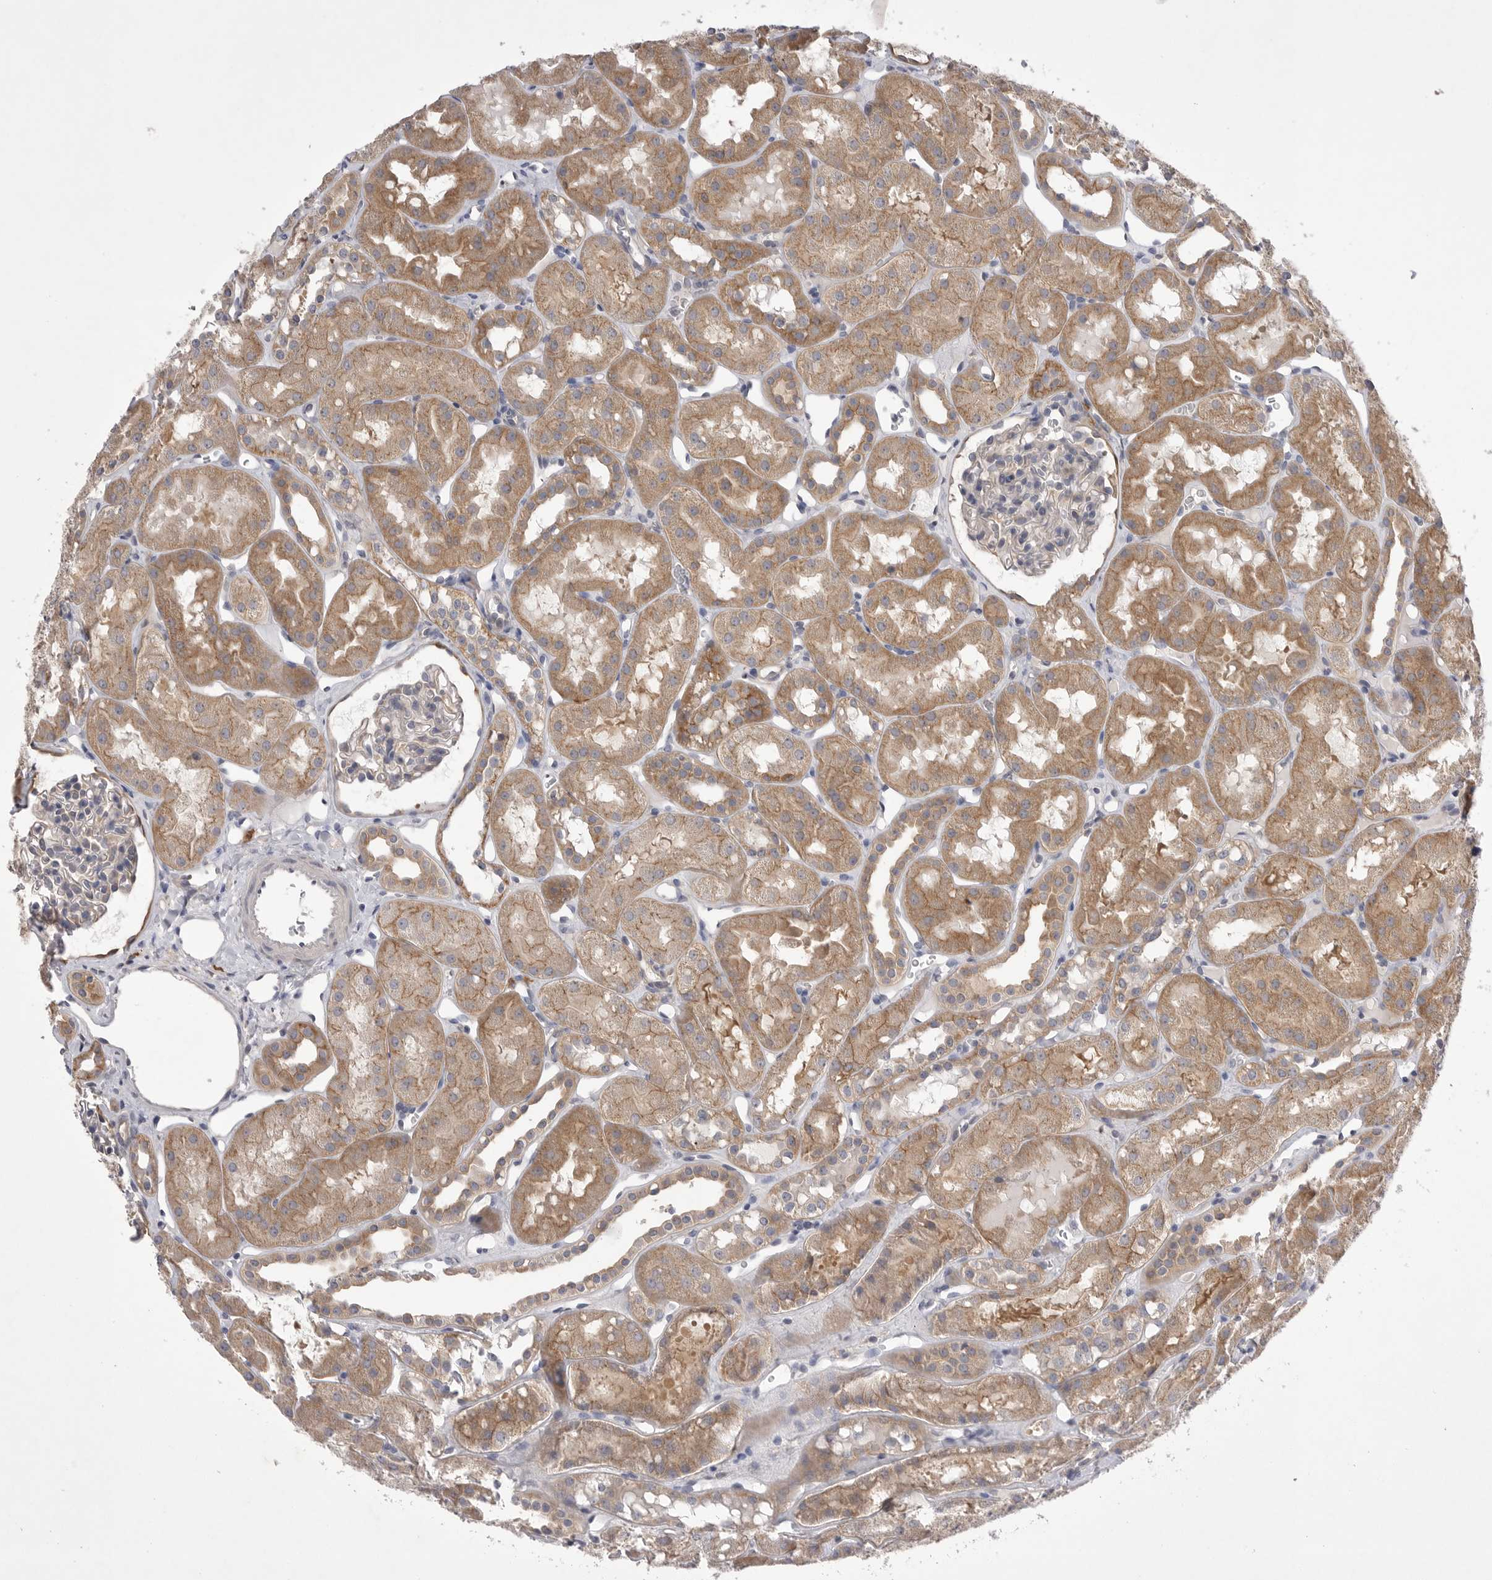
{"staining": {"intensity": "moderate", "quantity": "<25%", "location": "cytoplasmic/membranous"}, "tissue": "kidney", "cell_type": "Cells in glomeruli", "image_type": "normal", "snomed": [{"axis": "morphology", "description": "Normal tissue, NOS"}, {"axis": "topography", "description": "Kidney"}], "caption": "Moderate cytoplasmic/membranous protein expression is appreciated in about <25% of cells in glomeruli in kidney.", "gene": "VAC14", "patient": {"sex": "male", "age": 16}}